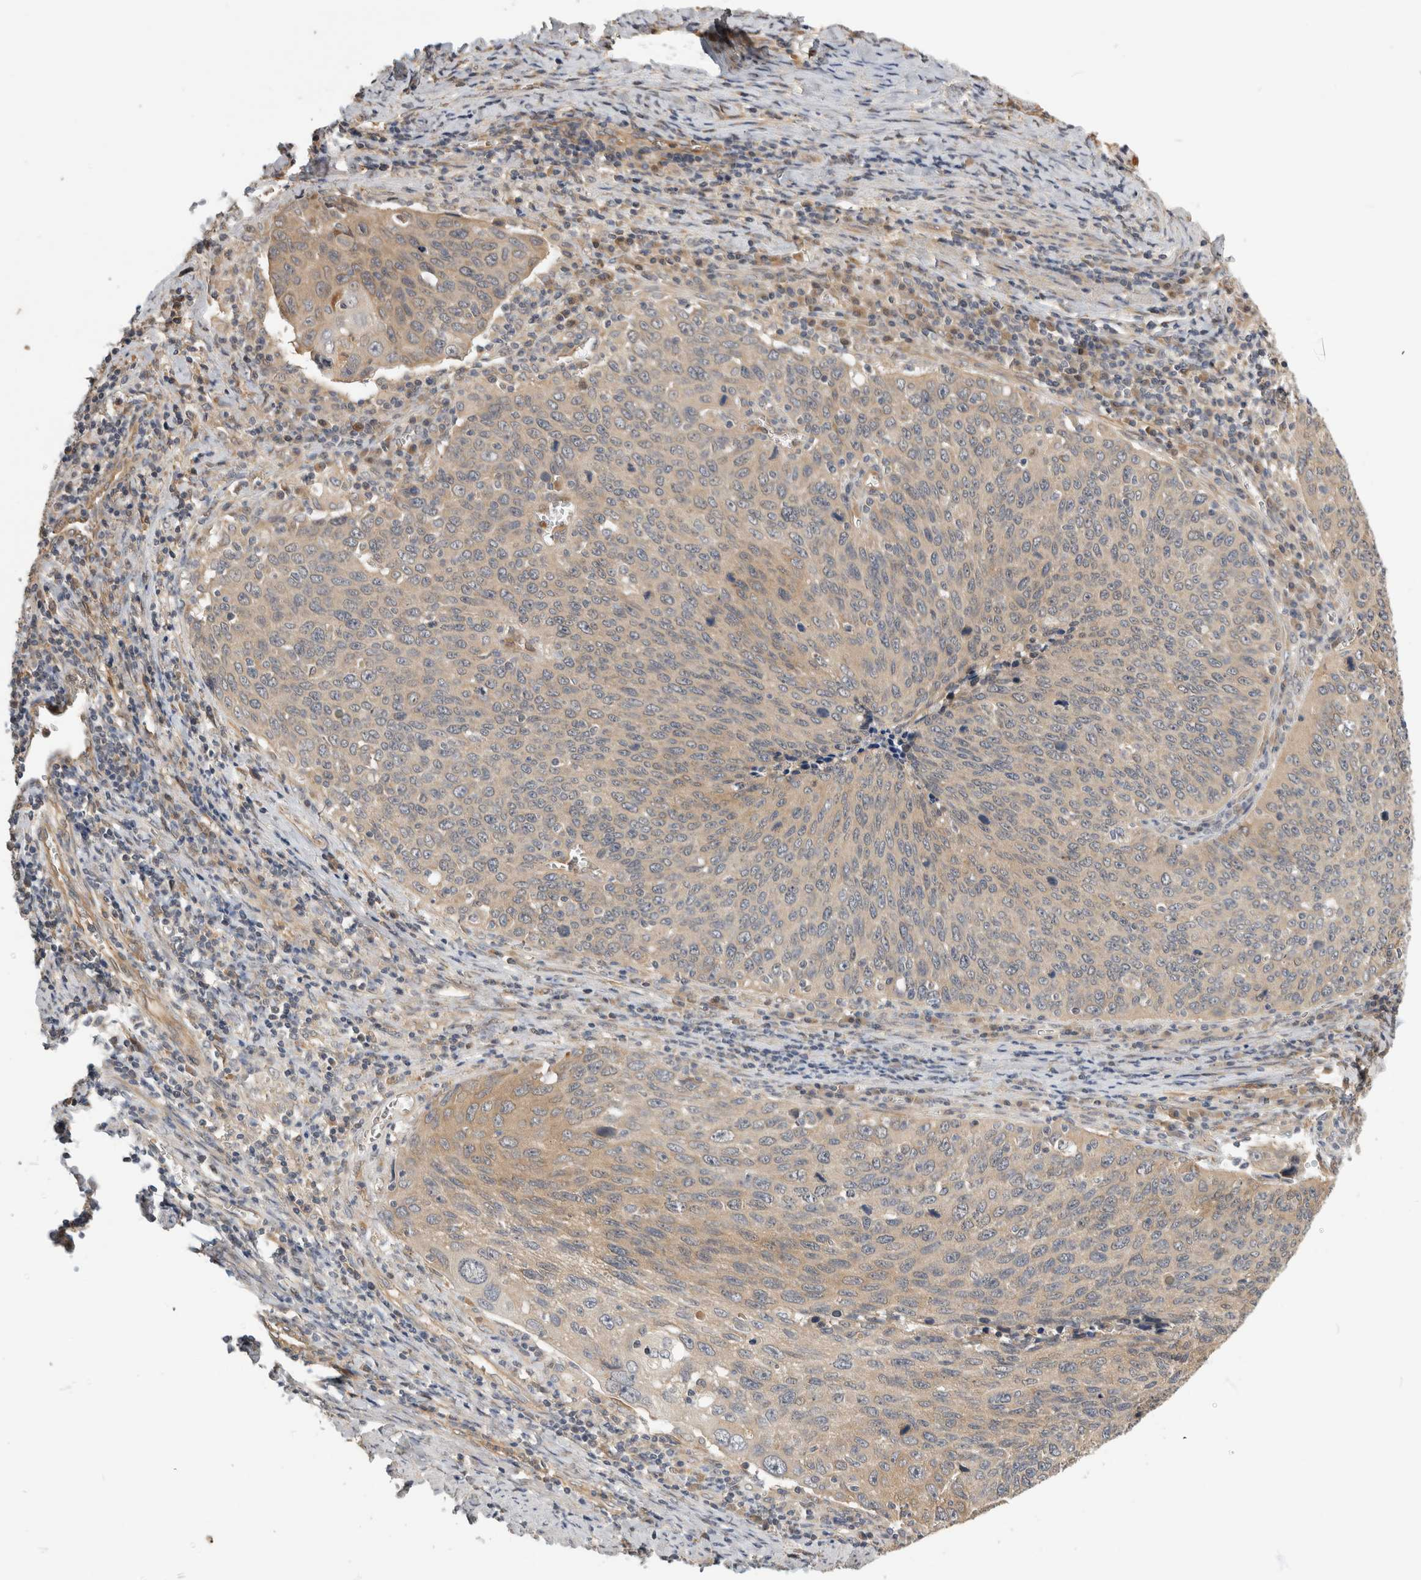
{"staining": {"intensity": "weak", "quantity": "<25%", "location": "cytoplasmic/membranous"}, "tissue": "cervical cancer", "cell_type": "Tumor cells", "image_type": "cancer", "snomed": [{"axis": "morphology", "description": "Squamous cell carcinoma, NOS"}, {"axis": "topography", "description": "Cervix"}], "caption": "Immunohistochemical staining of cervical cancer (squamous cell carcinoma) demonstrates no significant staining in tumor cells.", "gene": "PGM1", "patient": {"sex": "female", "age": 53}}